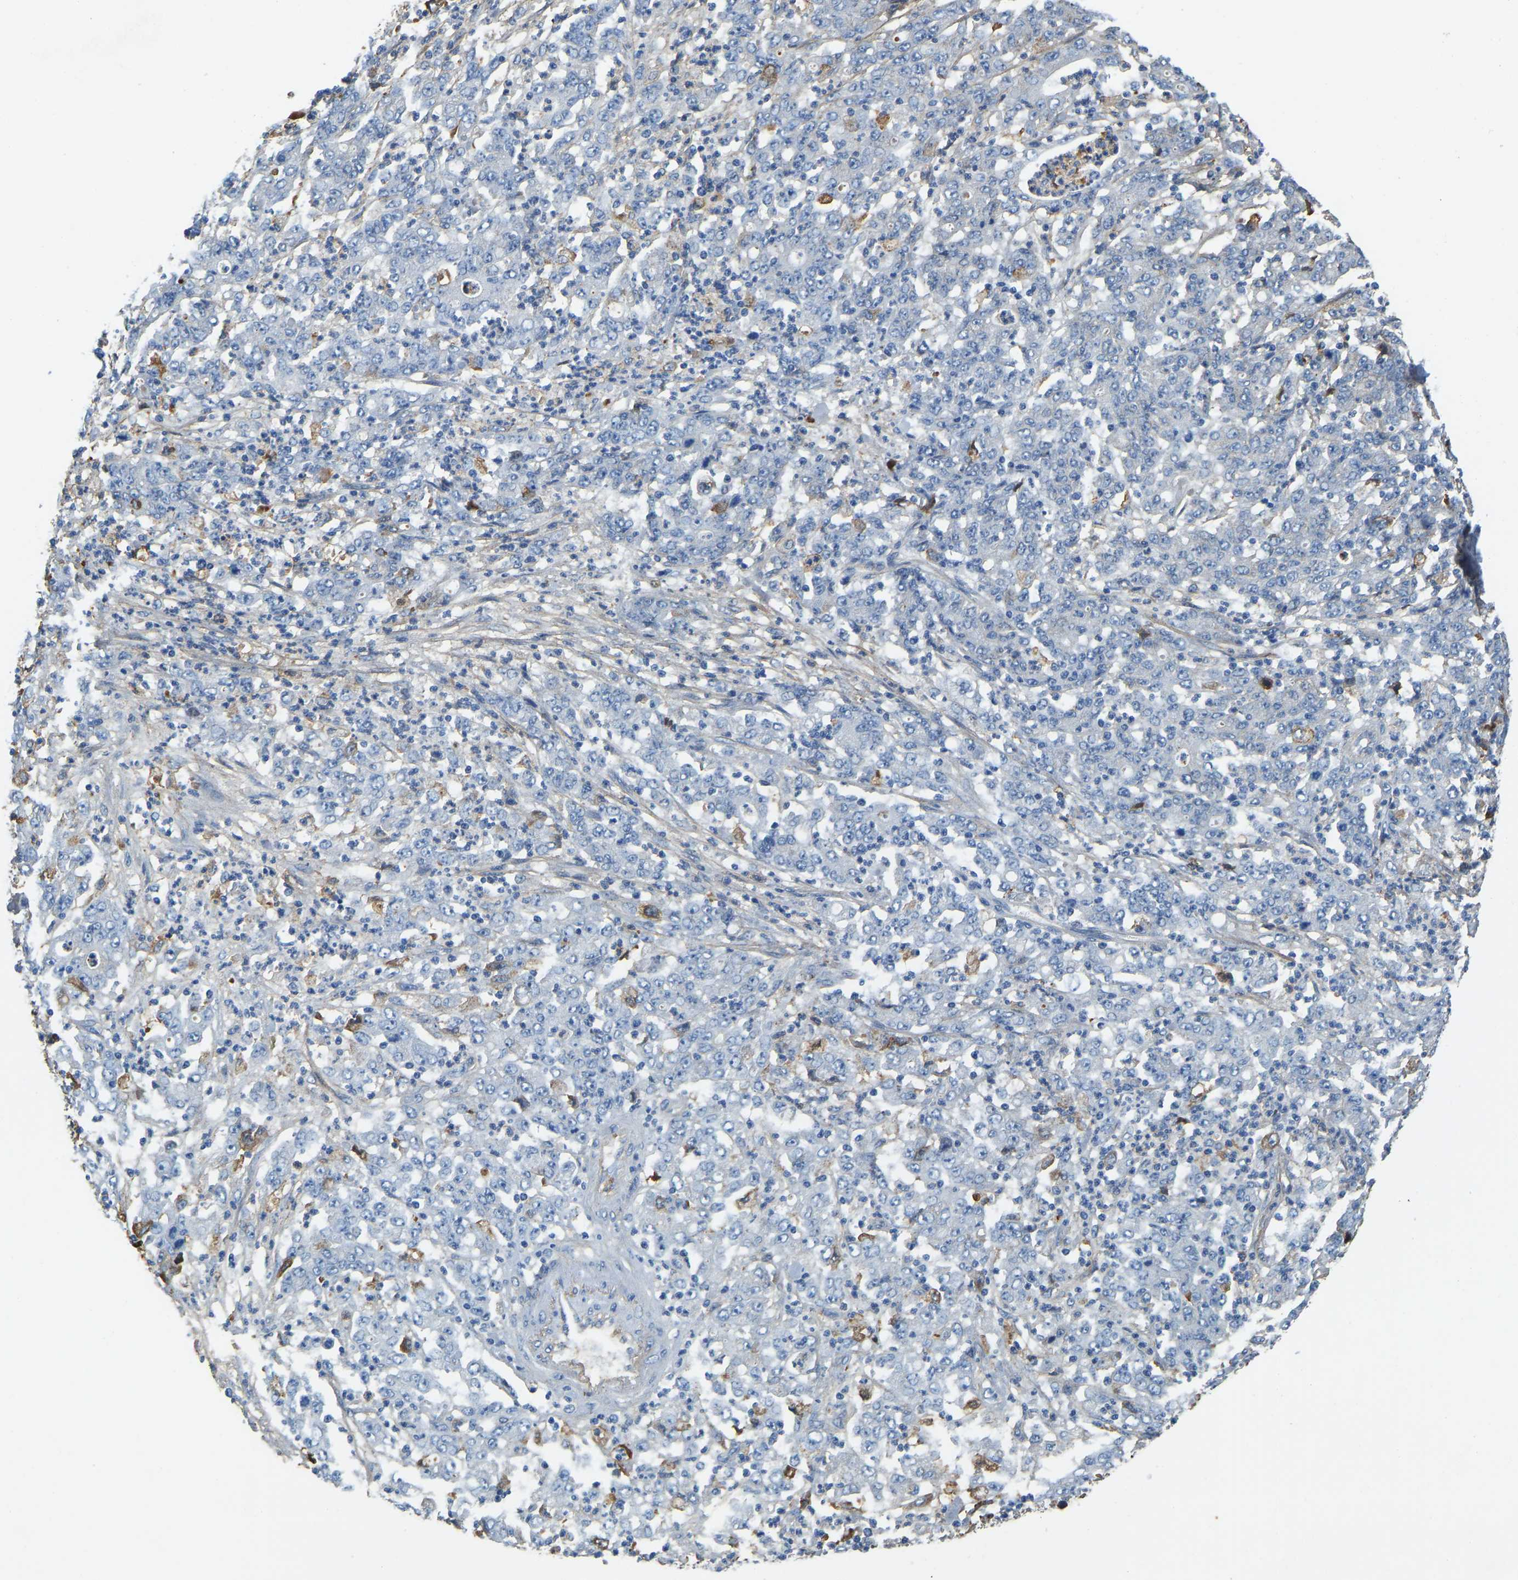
{"staining": {"intensity": "negative", "quantity": "none", "location": "none"}, "tissue": "stomach cancer", "cell_type": "Tumor cells", "image_type": "cancer", "snomed": [{"axis": "morphology", "description": "Adenocarcinoma, NOS"}, {"axis": "topography", "description": "Stomach, lower"}], "caption": "Immunohistochemistry (IHC) micrograph of neoplastic tissue: human stomach adenocarcinoma stained with DAB (3,3'-diaminobenzidine) exhibits no significant protein staining in tumor cells.", "gene": "THBS4", "patient": {"sex": "female", "age": 71}}